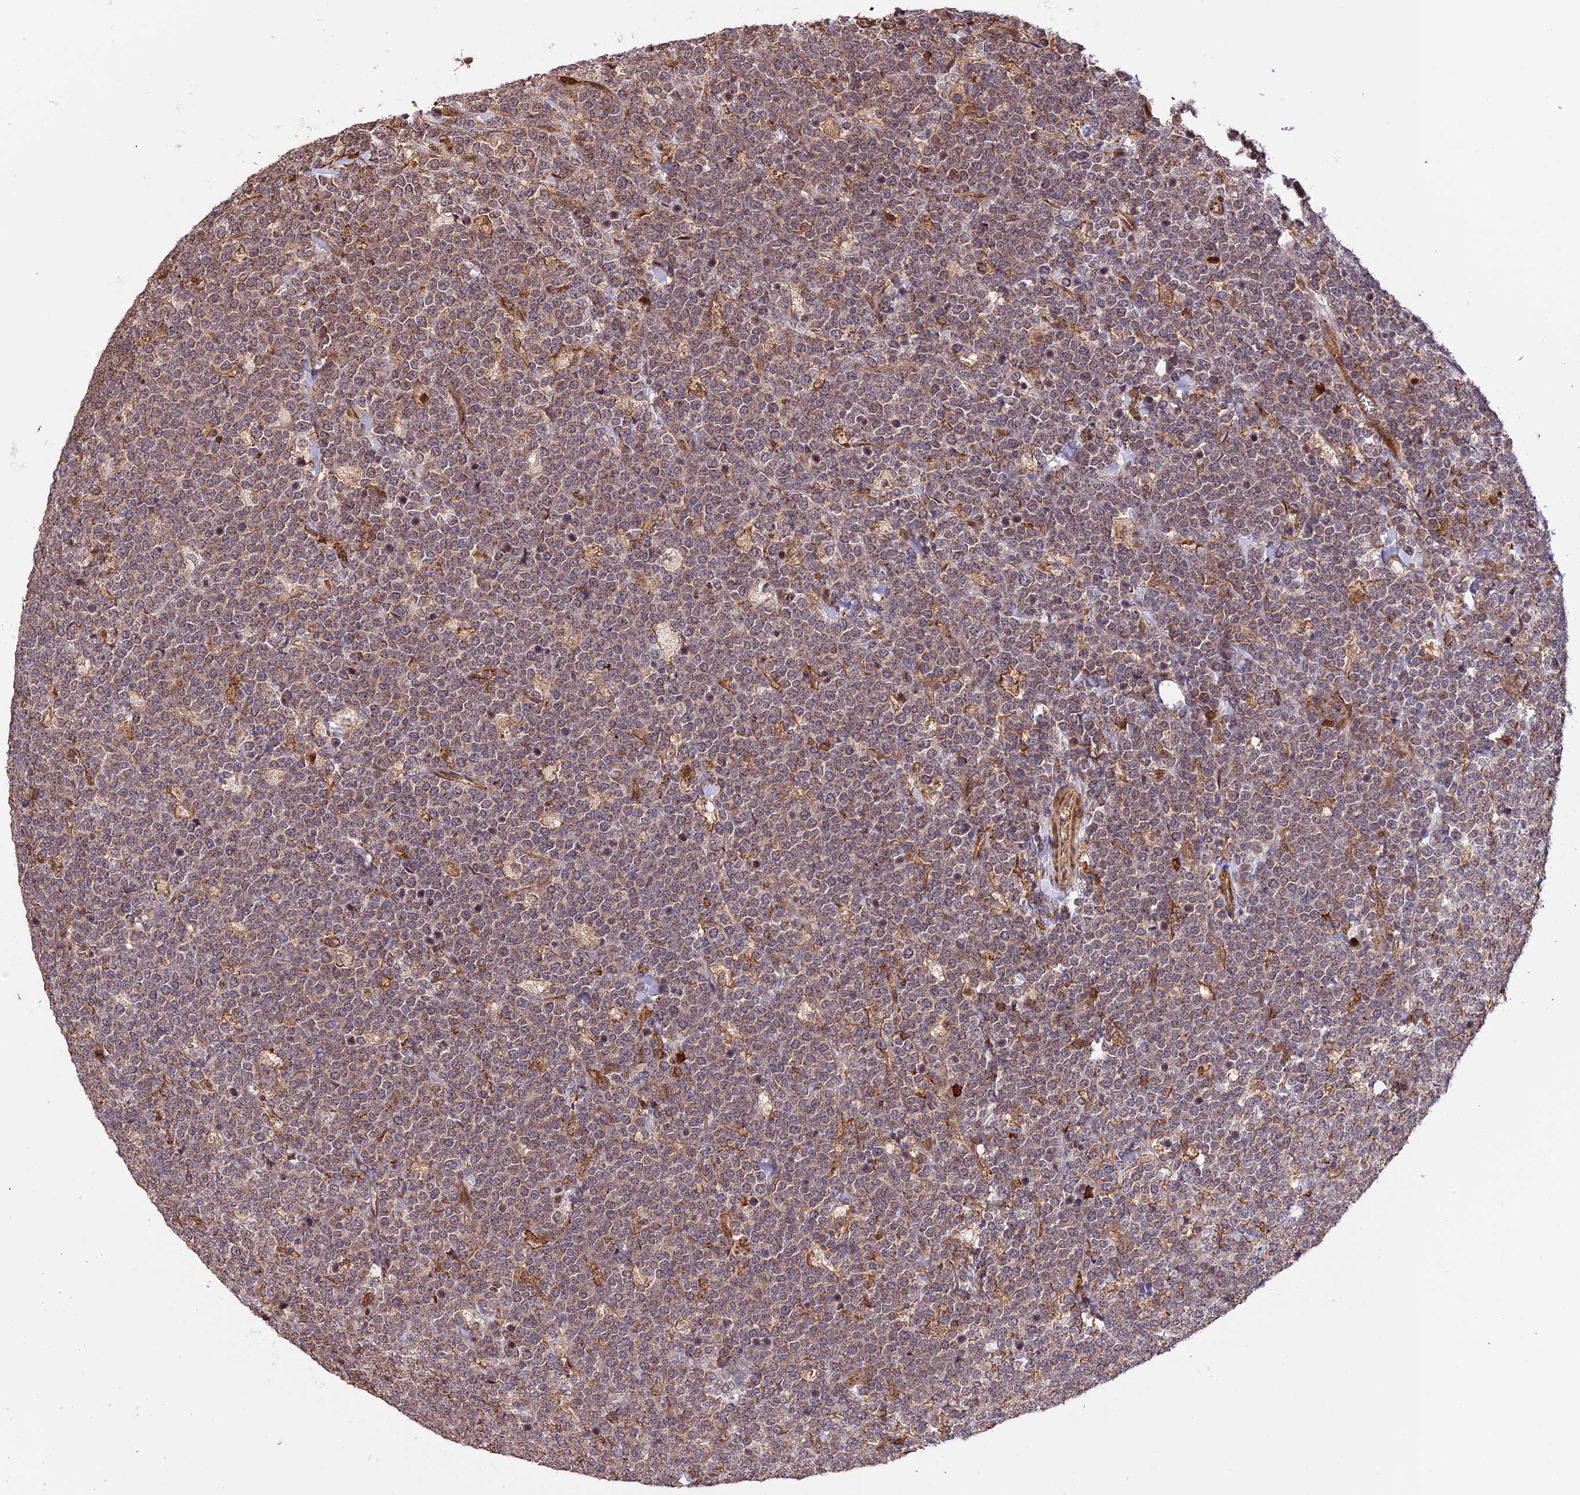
{"staining": {"intensity": "moderate", "quantity": ">75%", "location": "cytoplasmic/membranous"}, "tissue": "lymphoma", "cell_type": "Tumor cells", "image_type": "cancer", "snomed": [{"axis": "morphology", "description": "Malignant lymphoma, non-Hodgkin's type, High grade"}, {"axis": "topography", "description": "Small intestine"}], "caption": "This image reveals immunohistochemistry (IHC) staining of lymphoma, with medium moderate cytoplasmic/membranous staining in about >75% of tumor cells.", "gene": "HERPUD1", "patient": {"sex": "male", "age": 8}}